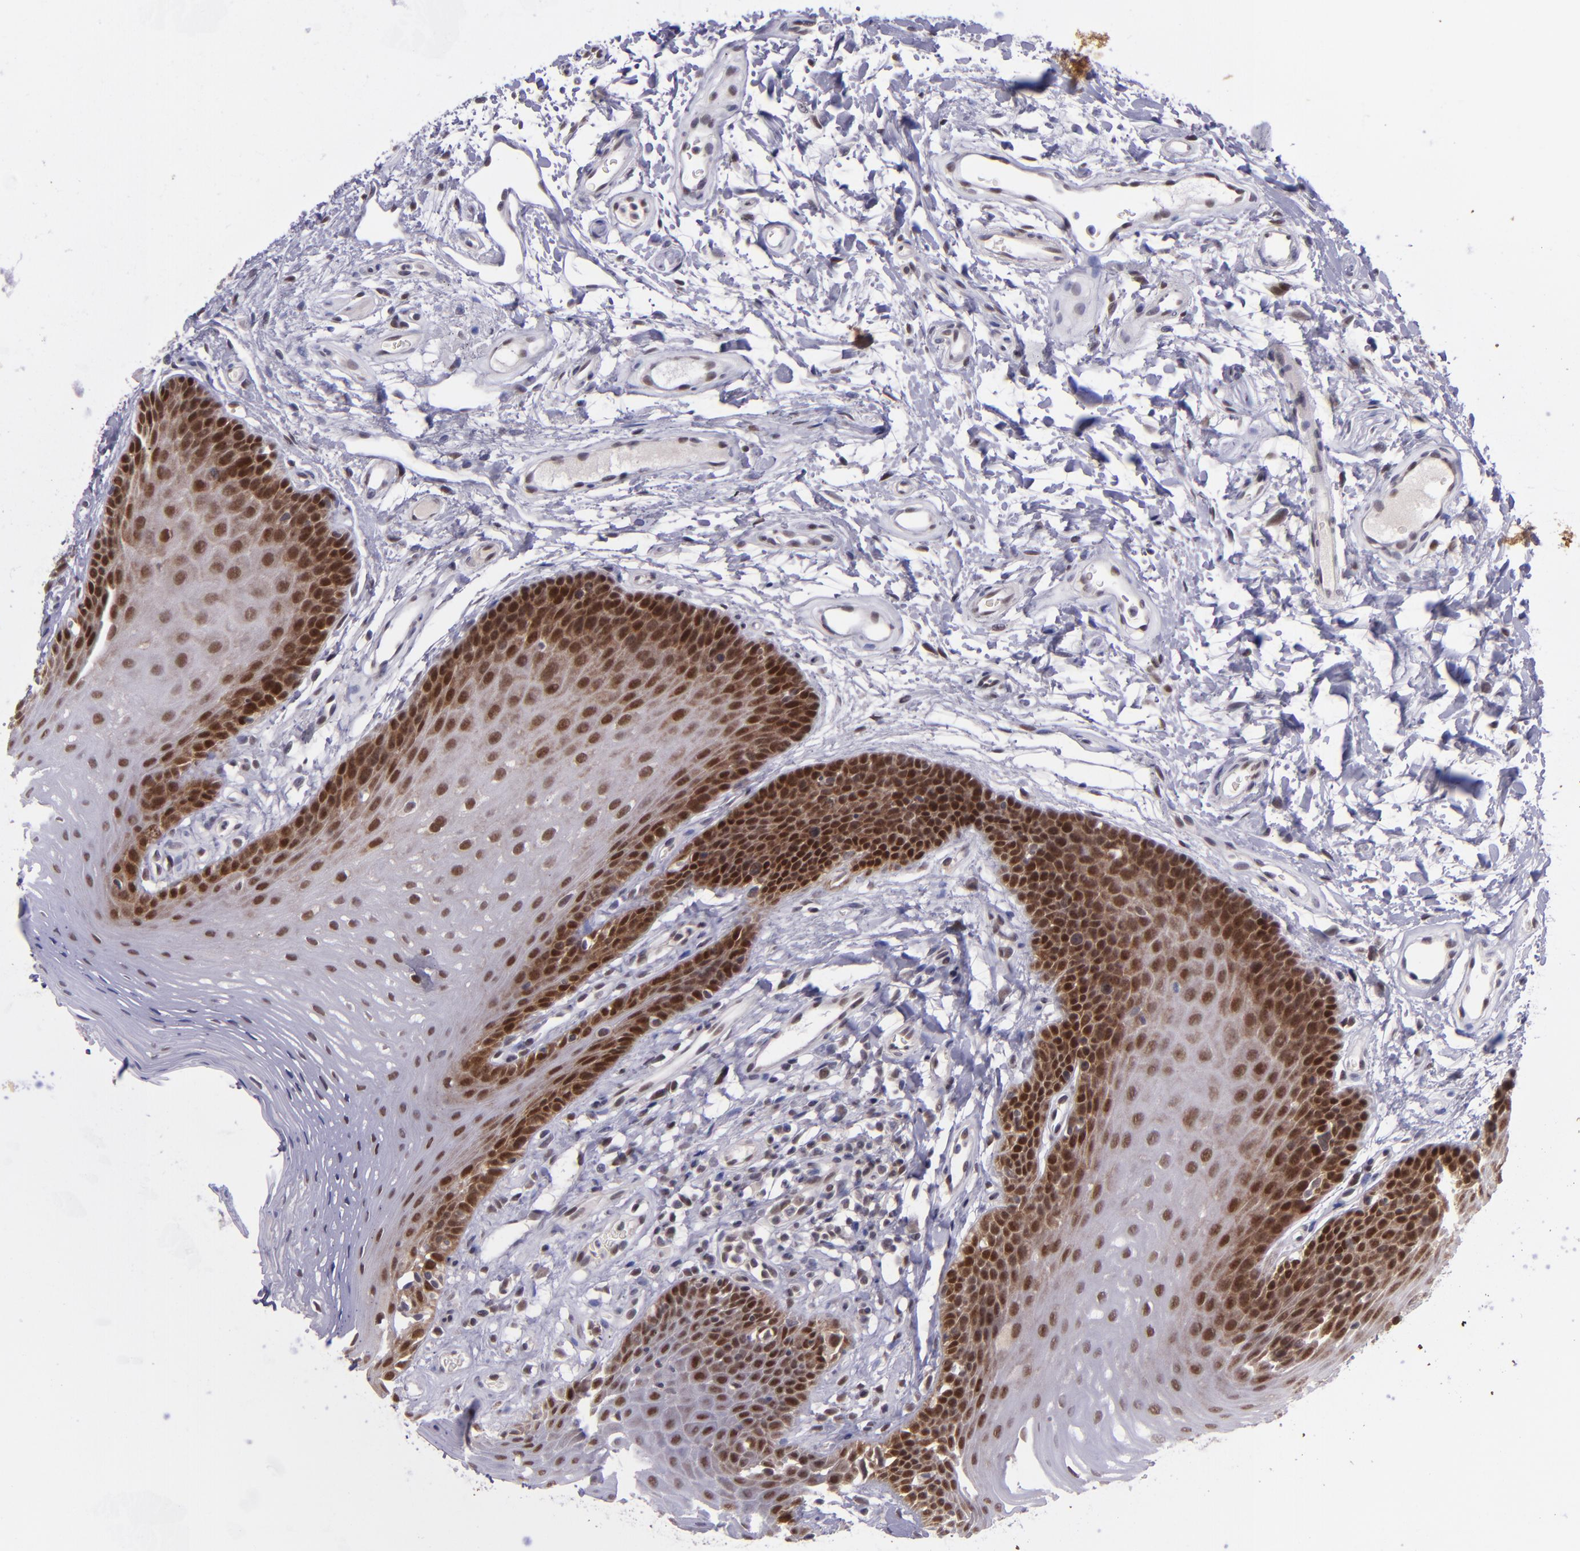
{"staining": {"intensity": "strong", "quantity": "25%-75%", "location": "cytoplasmic/membranous,nuclear"}, "tissue": "oral mucosa", "cell_type": "Squamous epithelial cells", "image_type": "normal", "snomed": [{"axis": "morphology", "description": "Normal tissue, NOS"}, {"axis": "topography", "description": "Oral tissue"}], "caption": "A brown stain labels strong cytoplasmic/membranous,nuclear positivity of a protein in squamous epithelial cells of normal oral mucosa.", "gene": "BAG1", "patient": {"sex": "male", "age": 62}}